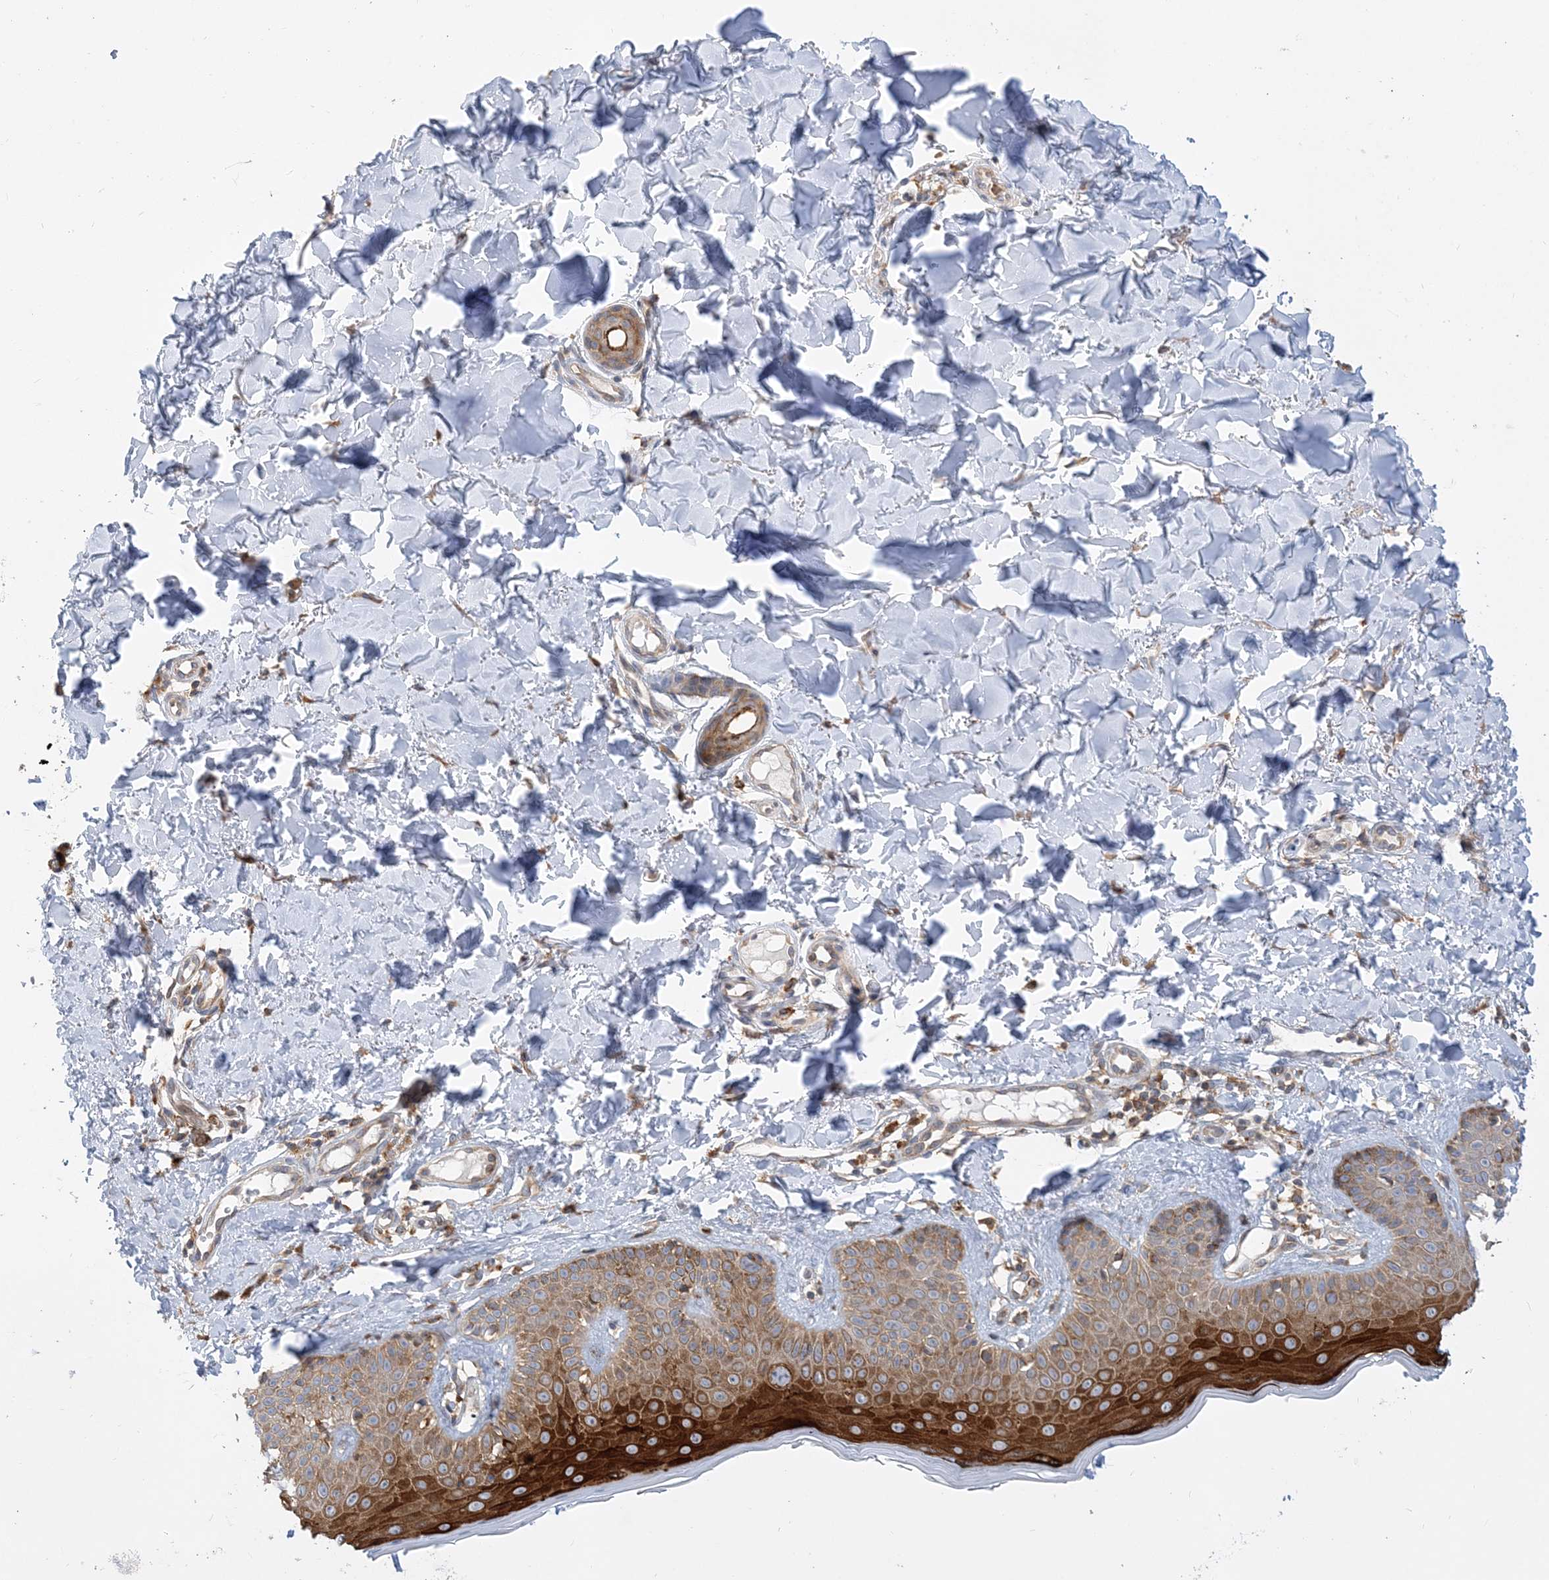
{"staining": {"intensity": "moderate", "quantity": ">75%", "location": "cytoplasmic/membranous"}, "tissue": "skin", "cell_type": "Fibroblasts", "image_type": "normal", "snomed": [{"axis": "morphology", "description": "Normal tissue, NOS"}, {"axis": "topography", "description": "Skin"}], "caption": "Protein expression analysis of normal skin reveals moderate cytoplasmic/membranous expression in approximately >75% of fibroblasts. (Stains: DAB in brown, nuclei in blue, Microscopy: brightfield microscopy at high magnification).", "gene": "LARP4B", "patient": {"sex": "male", "age": 52}}